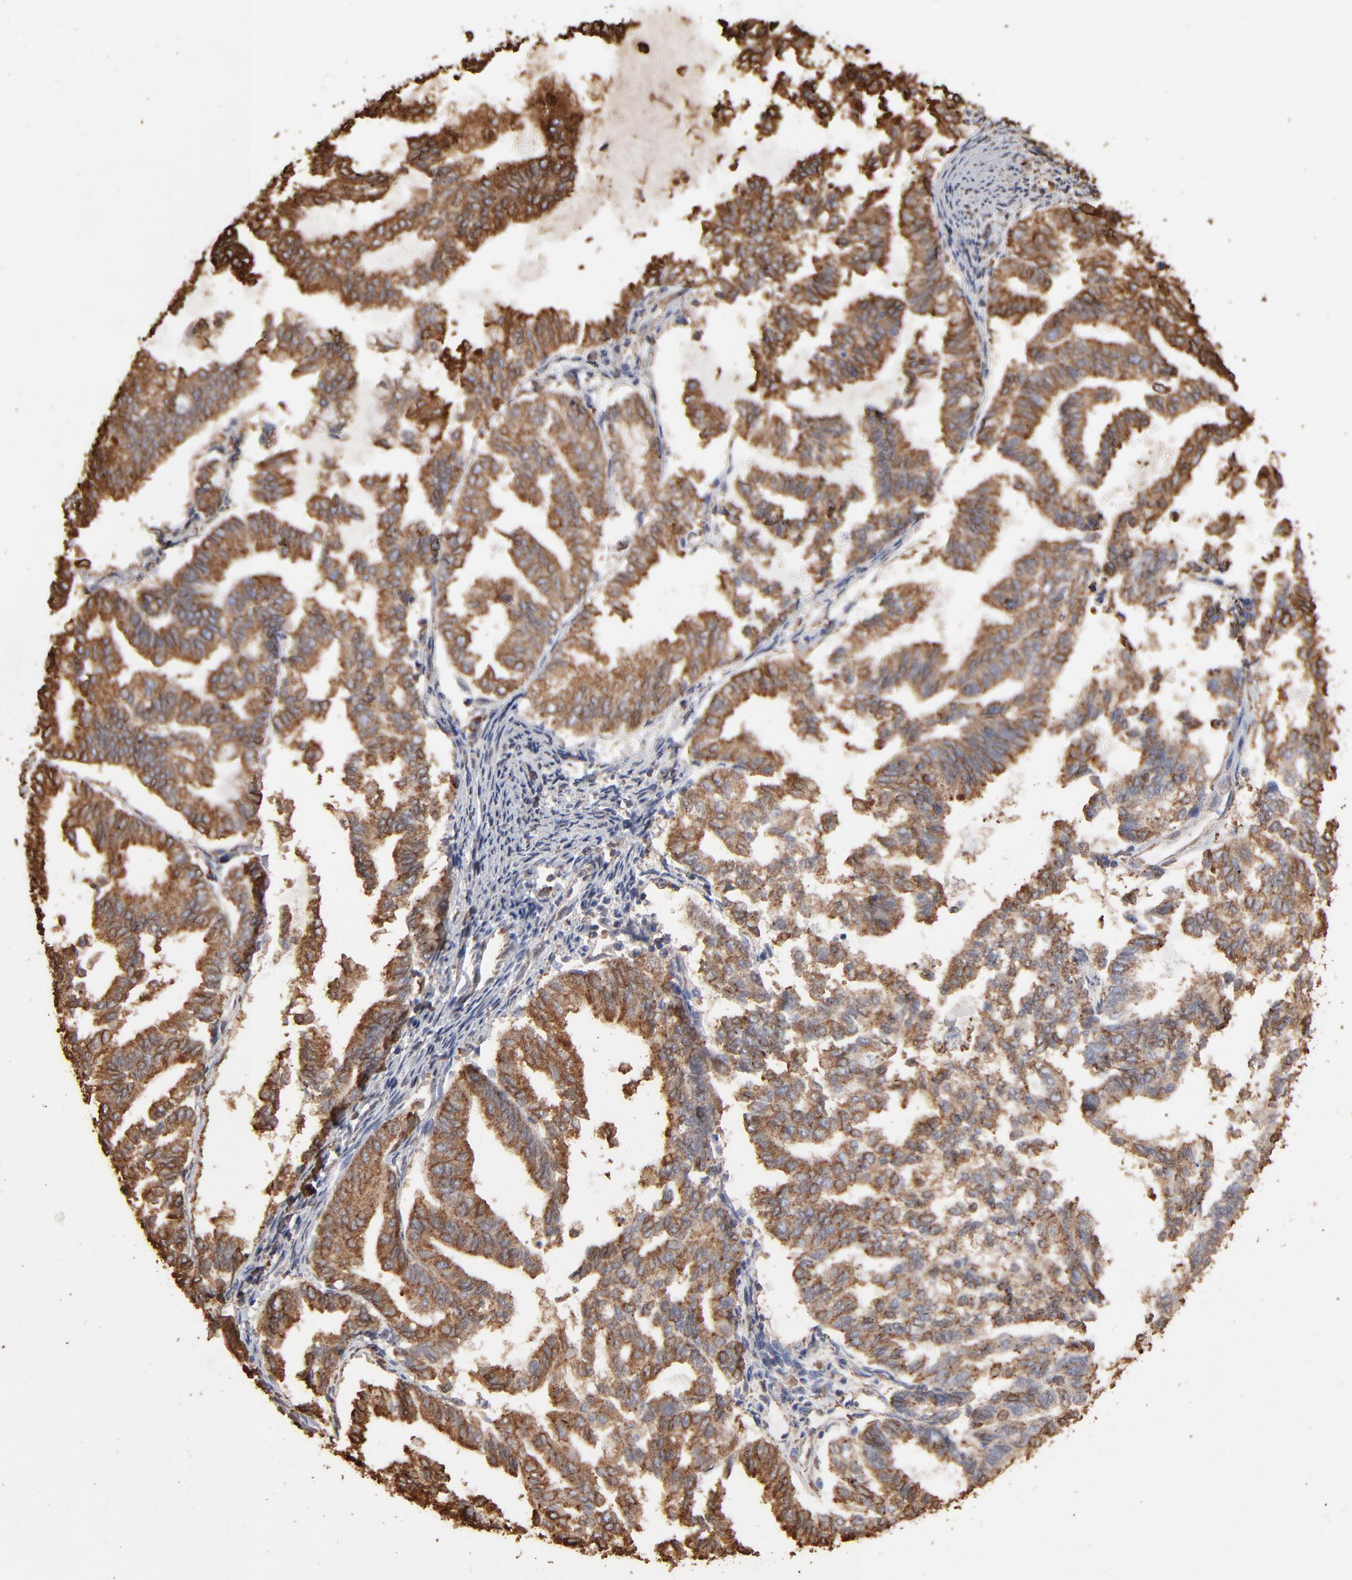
{"staining": {"intensity": "moderate", "quantity": ">75%", "location": "cytoplasmic/membranous"}, "tissue": "endometrial cancer", "cell_type": "Tumor cells", "image_type": "cancer", "snomed": [{"axis": "morphology", "description": "Adenocarcinoma, NOS"}, {"axis": "topography", "description": "Endometrium"}], "caption": "The image reveals staining of adenocarcinoma (endometrial), revealing moderate cytoplasmic/membranous protein staining (brown color) within tumor cells.", "gene": "PDIA3", "patient": {"sex": "female", "age": 79}}